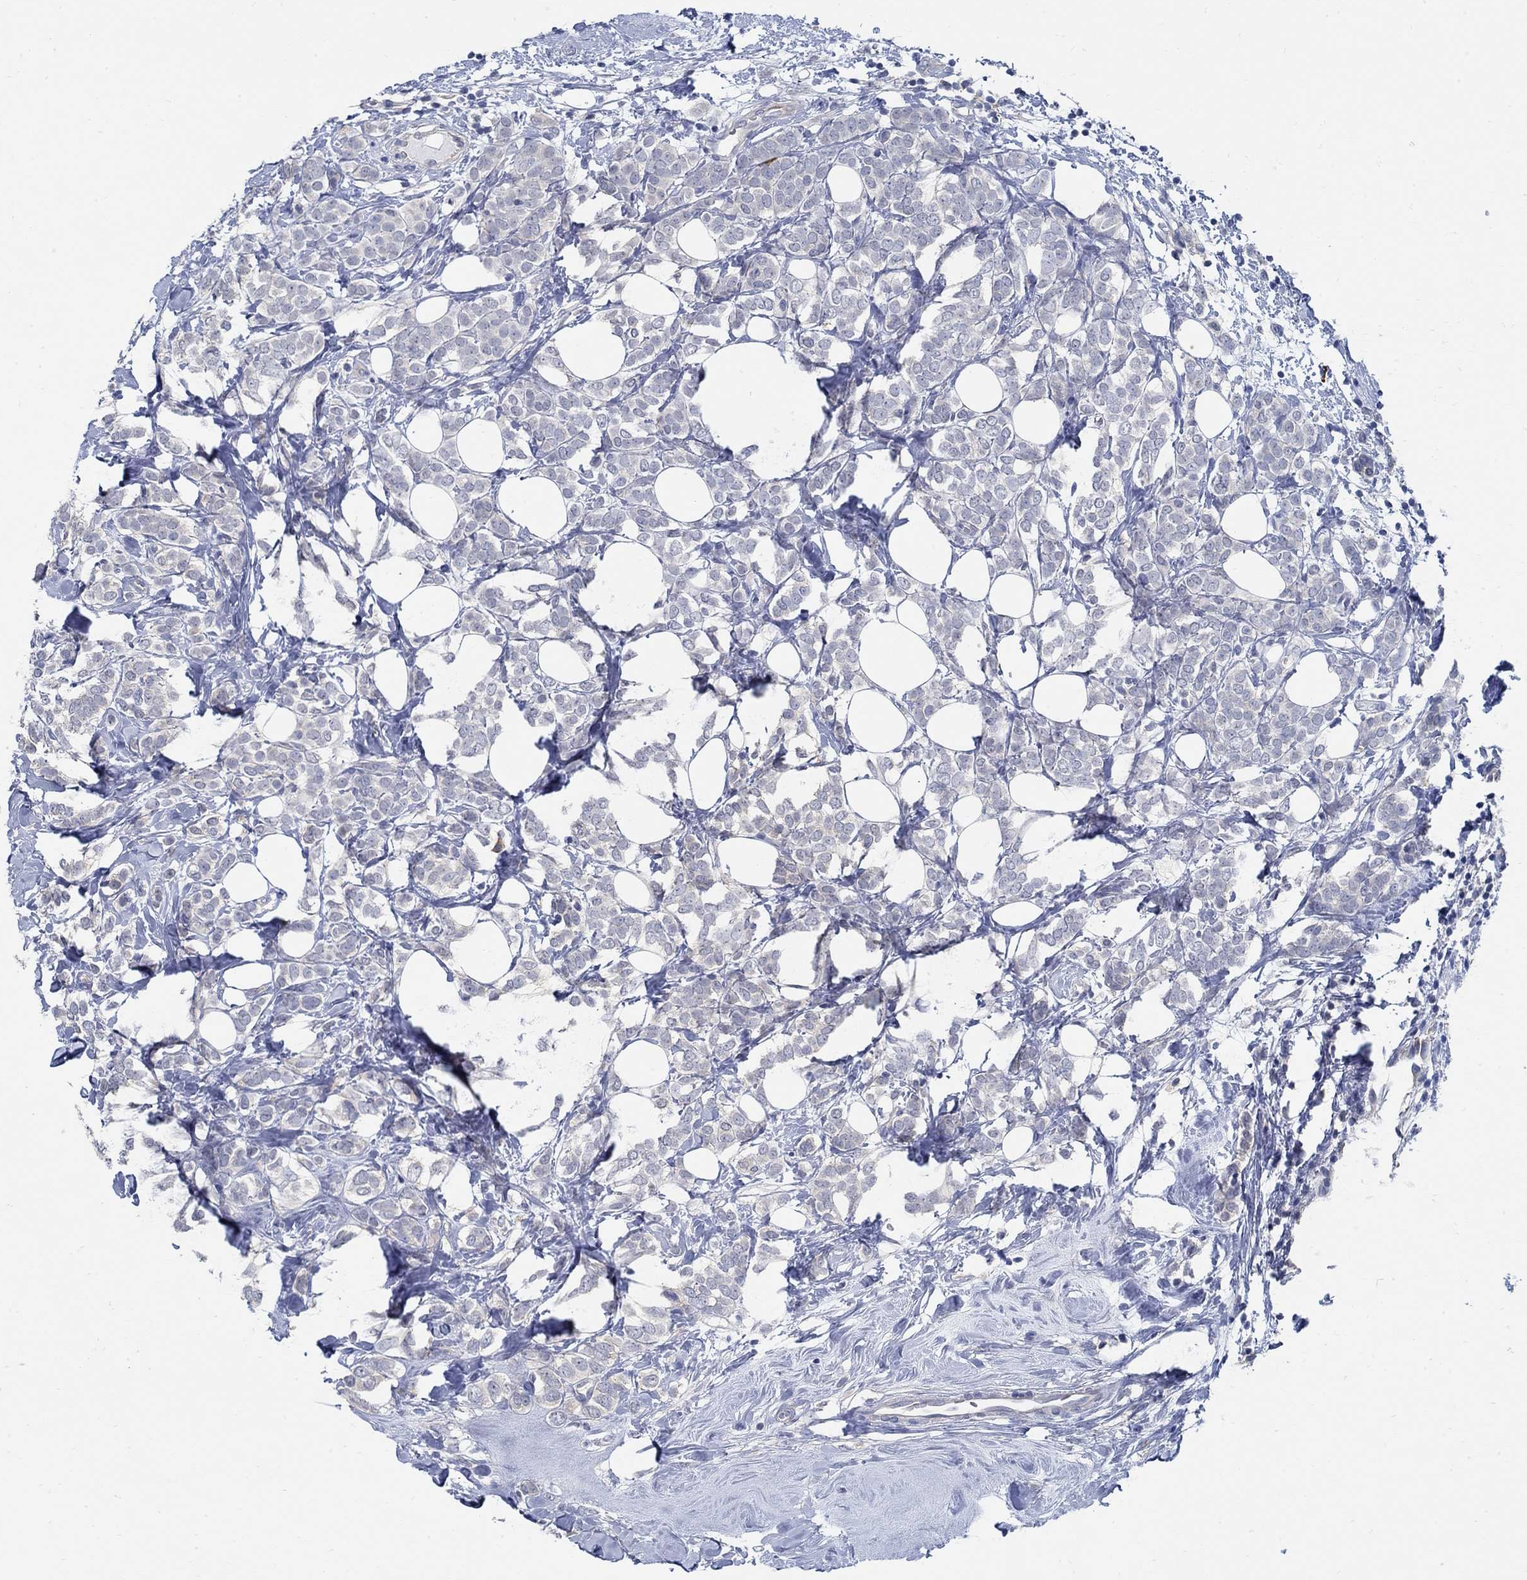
{"staining": {"intensity": "negative", "quantity": "none", "location": "none"}, "tissue": "breast cancer", "cell_type": "Tumor cells", "image_type": "cancer", "snomed": [{"axis": "morphology", "description": "Lobular carcinoma"}, {"axis": "topography", "description": "Breast"}], "caption": "Image shows no significant protein positivity in tumor cells of lobular carcinoma (breast).", "gene": "PCDH11X", "patient": {"sex": "female", "age": 49}}